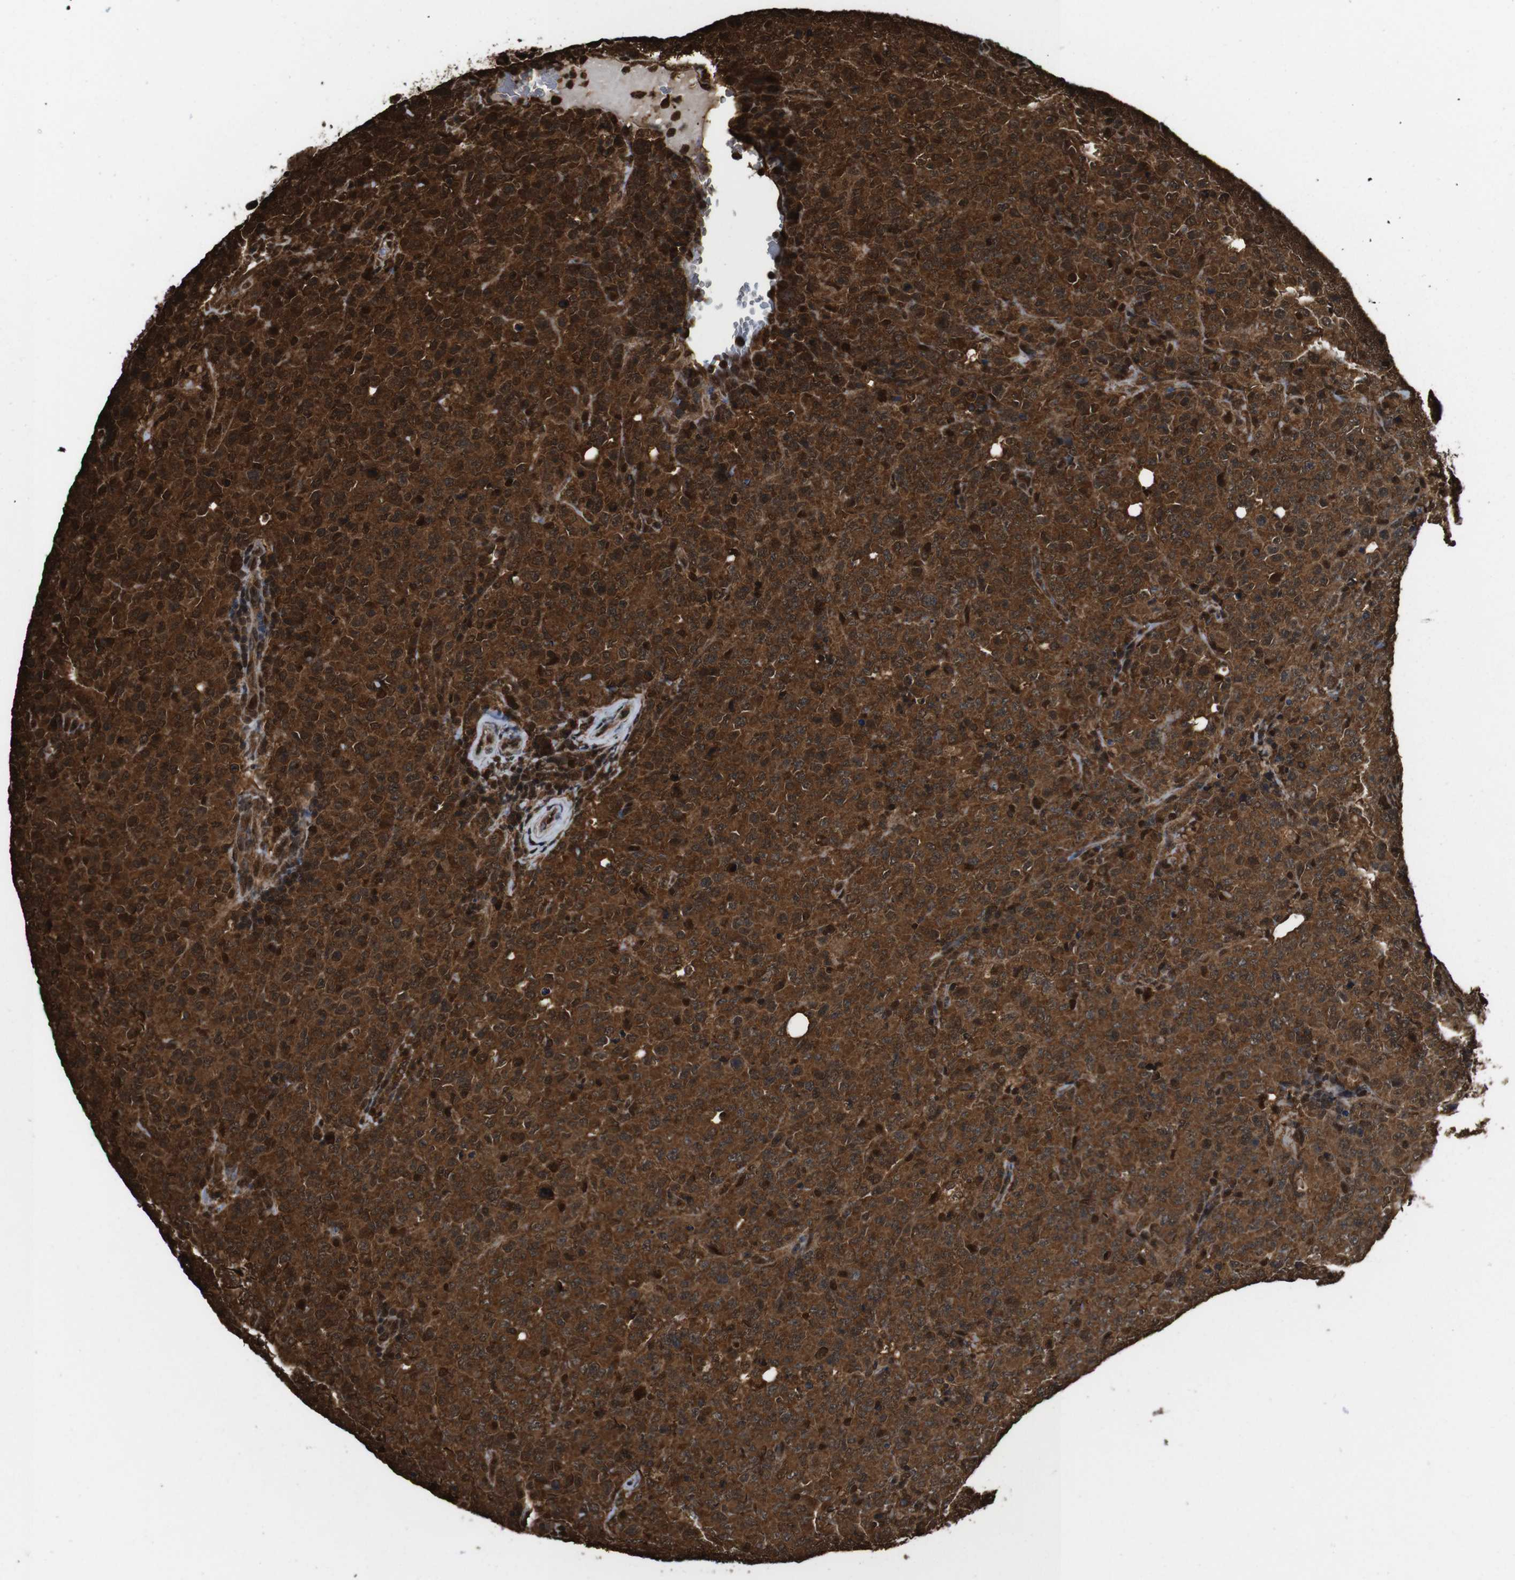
{"staining": {"intensity": "strong", "quantity": ">75%", "location": "cytoplasmic/membranous,nuclear"}, "tissue": "lymphoma", "cell_type": "Tumor cells", "image_type": "cancer", "snomed": [{"axis": "morphology", "description": "Malignant lymphoma, non-Hodgkin's type, High grade"}, {"axis": "topography", "description": "Tonsil"}], "caption": "Immunohistochemistry (IHC) micrograph of human malignant lymphoma, non-Hodgkin's type (high-grade) stained for a protein (brown), which displays high levels of strong cytoplasmic/membranous and nuclear expression in approximately >75% of tumor cells.", "gene": "VCP", "patient": {"sex": "female", "age": 36}}